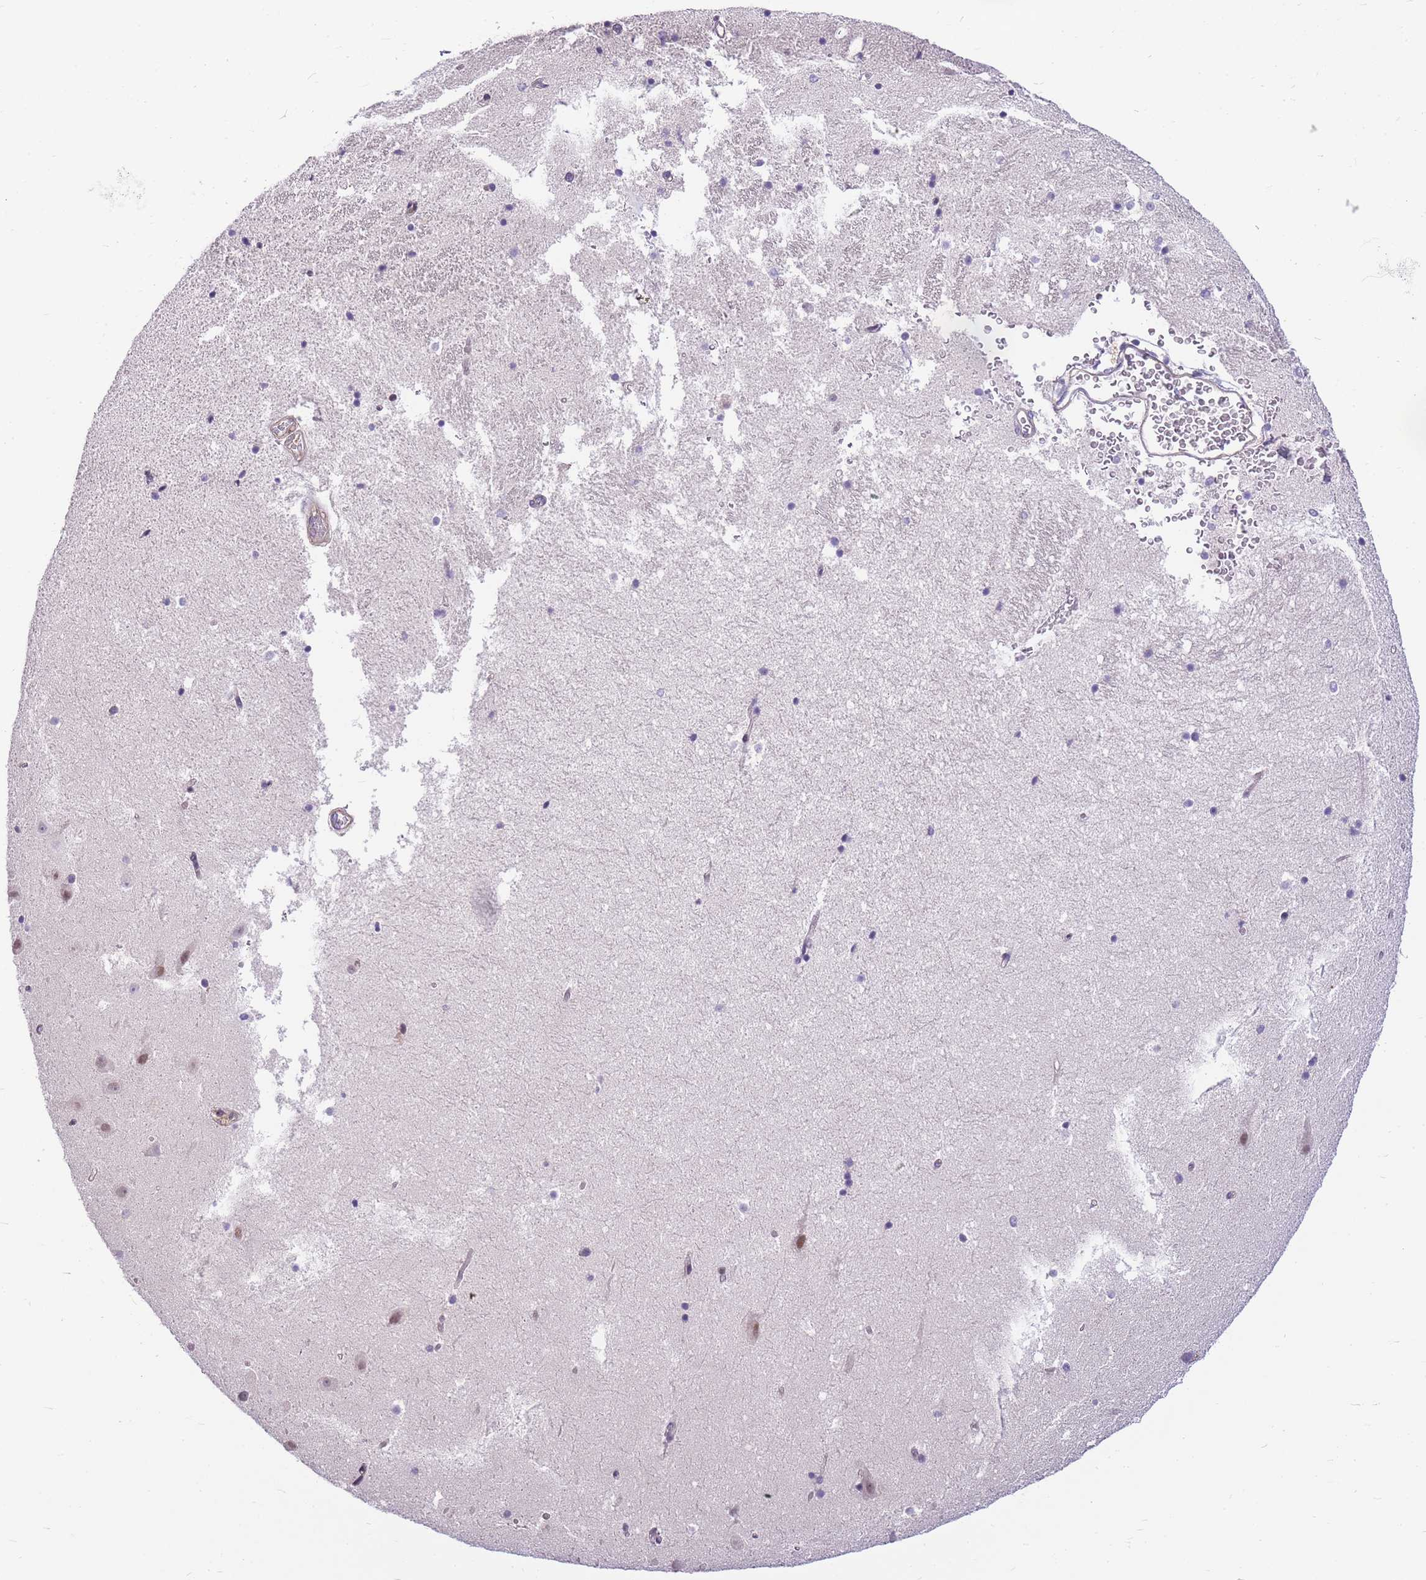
{"staining": {"intensity": "negative", "quantity": "none", "location": "none"}, "tissue": "hippocampus", "cell_type": "Glial cells", "image_type": "normal", "snomed": [{"axis": "morphology", "description": "Normal tissue, NOS"}, {"axis": "topography", "description": "Hippocampus"}], "caption": "Benign hippocampus was stained to show a protein in brown. There is no significant positivity in glial cells. (Immunohistochemistry (ihc), brightfield microscopy, high magnification).", "gene": "CLBA1", "patient": {"sex": "female", "age": 52}}